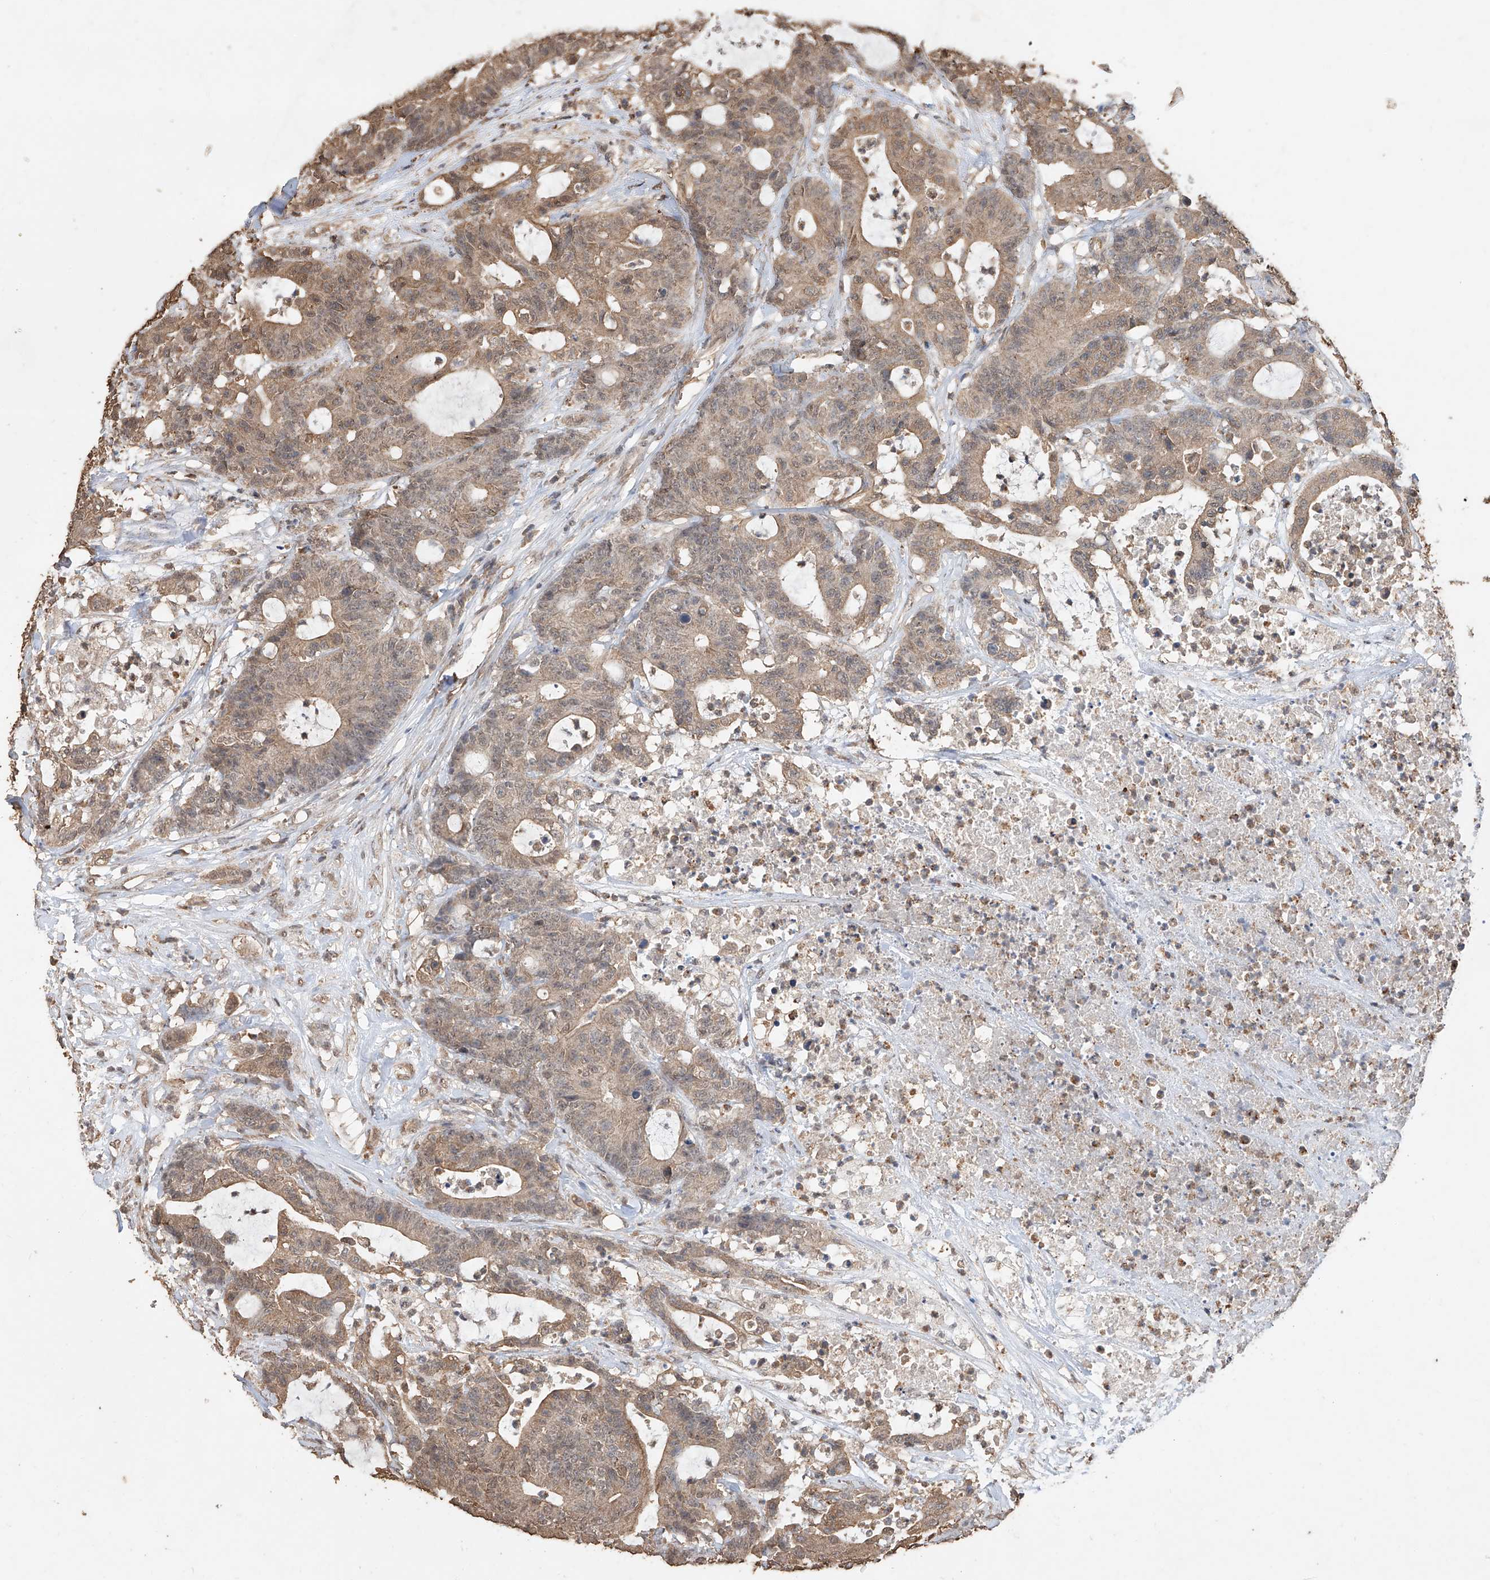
{"staining": {"intensity": "moderate", "quantity": ">75%", "location": "cytoplasmic/membranous"}, "tissue": "colorectal cancer", "cell_type": "Tumor cells", "image_type": "cancer", "snomed": [{"axis": "morphology", "description": "Adenocarcinoma, NOS"}, {"axis": "topography", "description": "Colon"}], "caption": "Colorectal cancer stained with a protein marker reveals moderate staining in tumor cells.", "gene": "ELOVL1", "patient": {"sex": "female", "age": 84}}